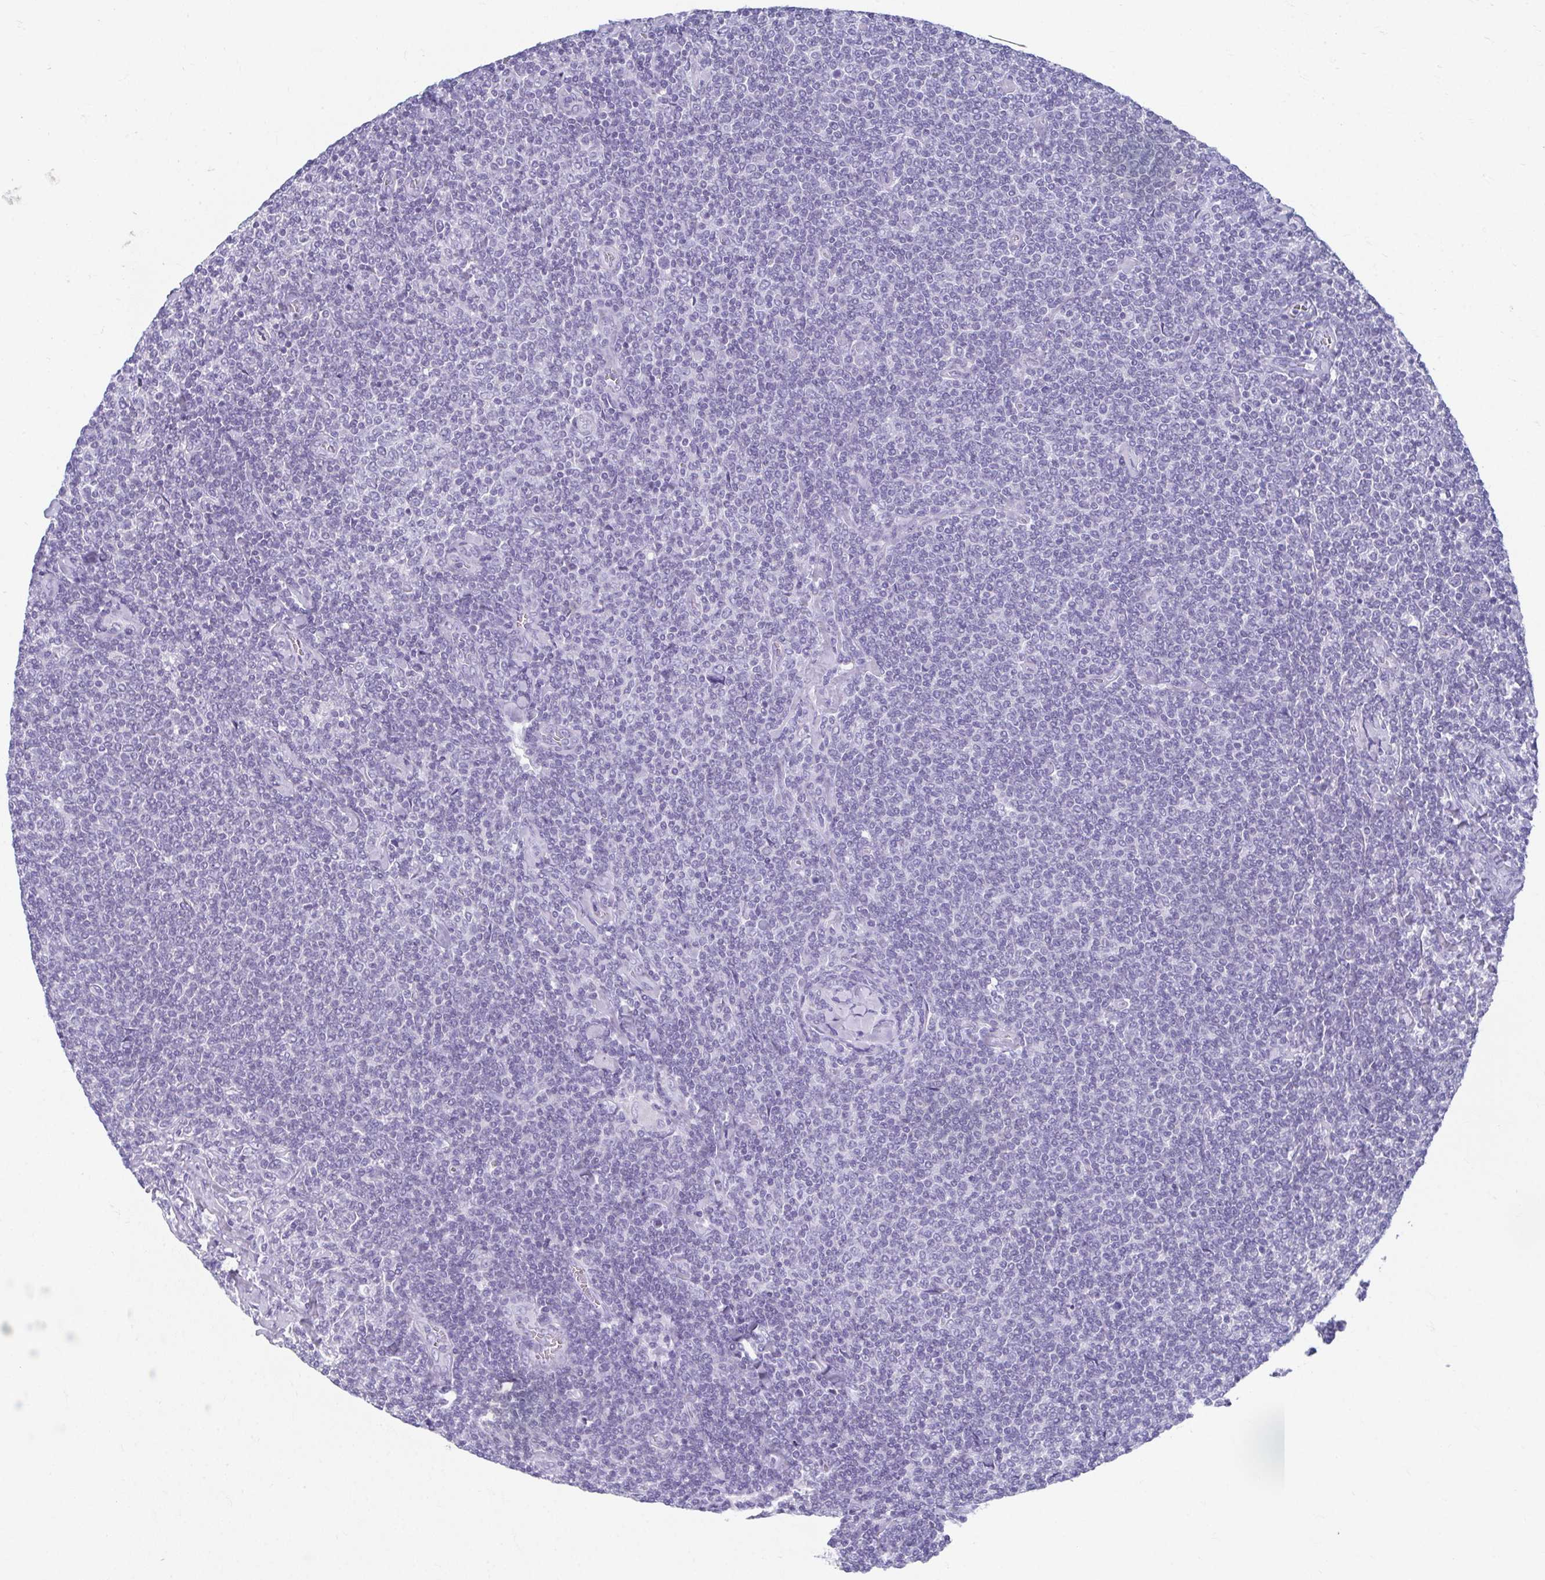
{"staining": {"intensity": "negative", "quantity": "none", "location": "none"}, "tissue": "lymphoma", "cell_type": "Tumor cells", "image_type": "cancer", "snomed": [{"axis": "morphology", "description": "Malignant lymphoma, non-Hodgkin's type, Low grade"}, {"axis": "topography", "description": "Lymph node"}], "caption": "The immunohistochemistry photomicrograph has no significant staining in tumor cells of lymphoma tissue. The staining is performed using DAB brown chromogen with nuclei counter-stained in using hematoxylin.", "gene": "GHRL", "patient": {"sex": "male", "age": 52}}